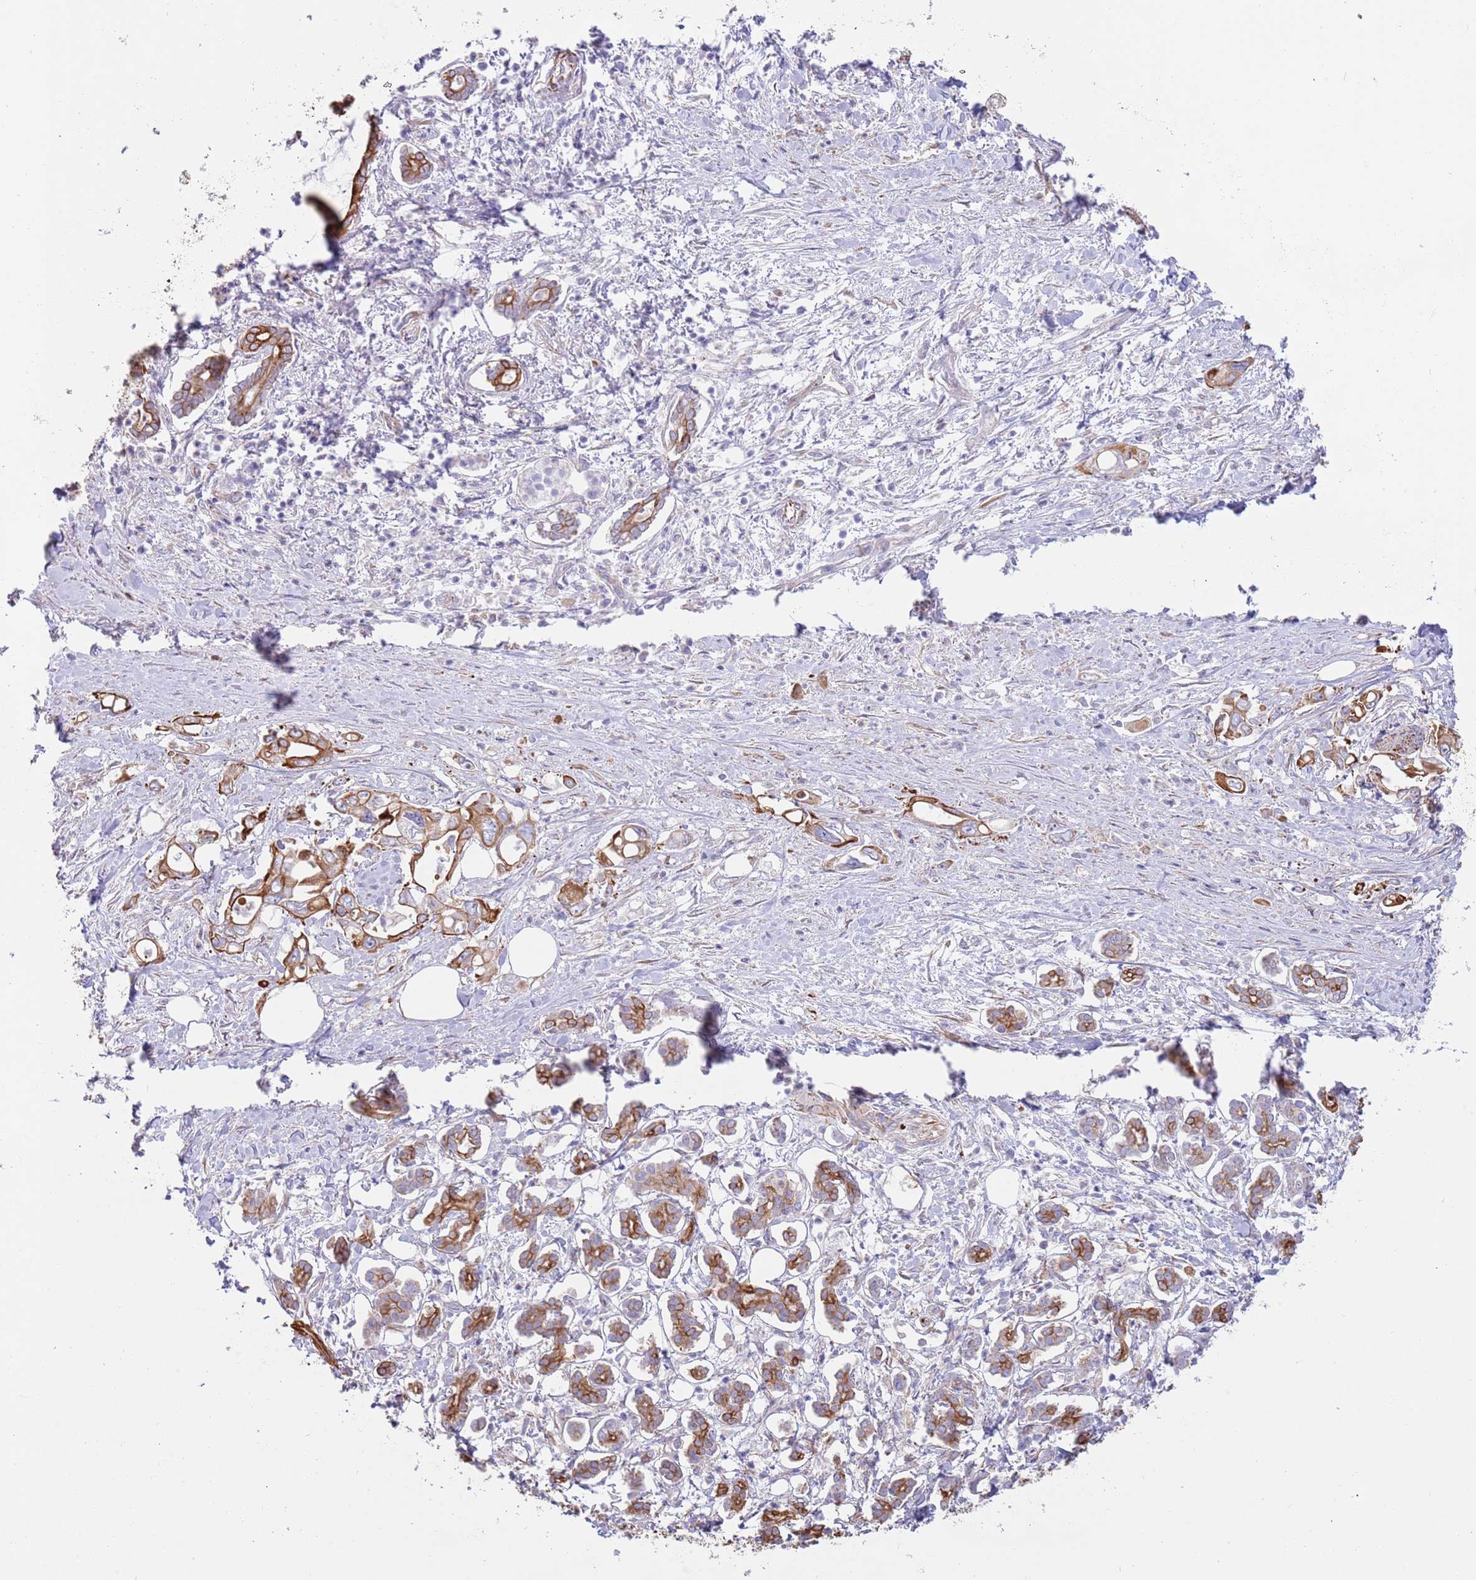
{"staining": {"intensity": "moderate", "quantity": ">75%", "location": "cytoplasmic/membranous"}, "tissue": "pancreatic cancer", "cell_type": "Tumor cells", "image_type": "cancer", "snomed": [{"axis": "morphology", "description": "Adenocarcinoma, NOS"}, {"axis": "topography", "description": "Pancreas"}], "caption": "Pancreatic cancer (adenocarcinoma) was stained to show a protein in brown. There is medium levels of moderate cytoplasmic/membranous positivity in about >75% of tumor cells. (brown staining indicates protein expression, while blue staining denotes nuclei).", "gene": "MOGAT1", "patient": {"sex": "male", "age": 61}}